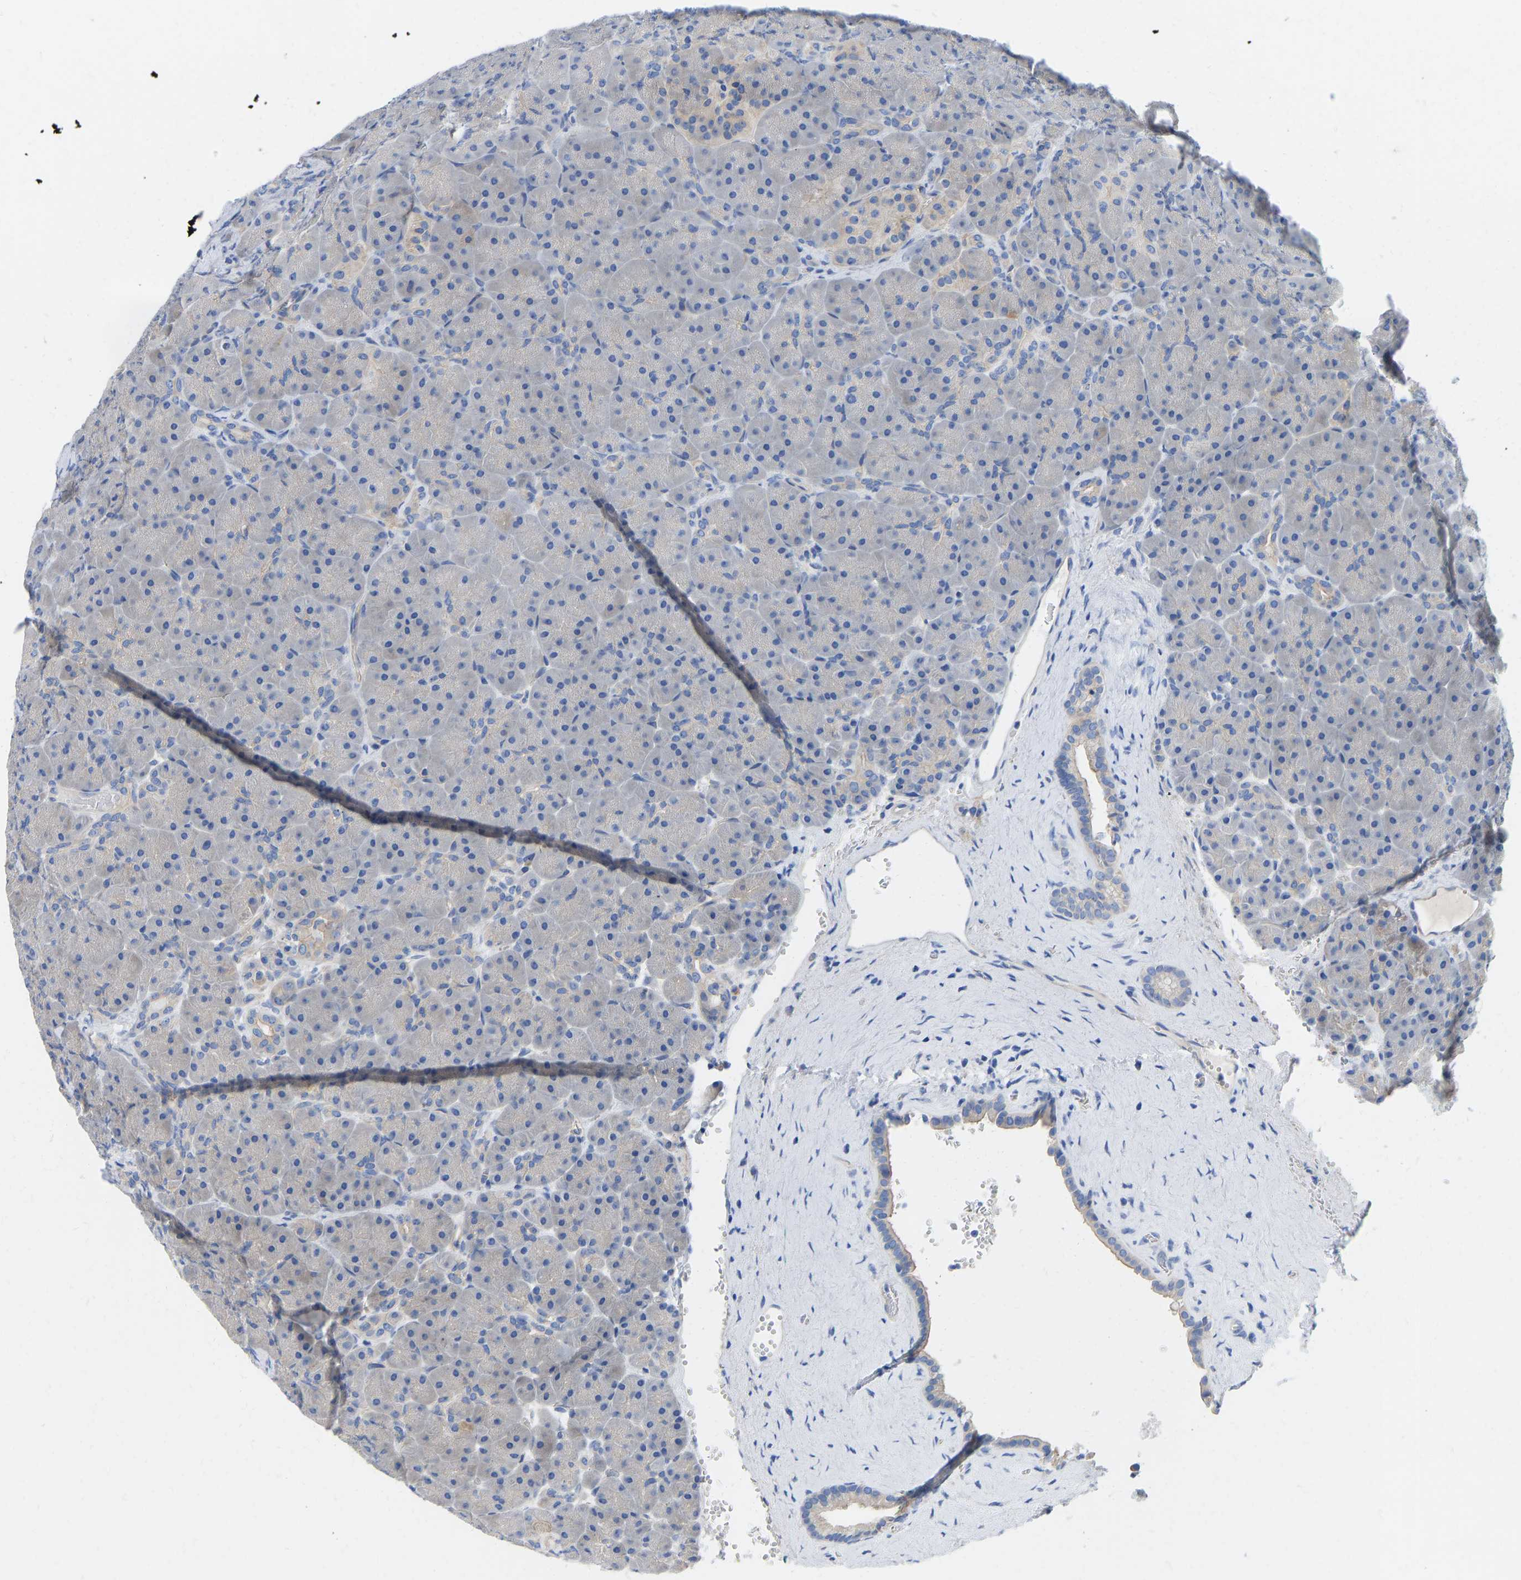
{"staining": {"intensity": "moderate", "quantity": "<25%", "location": "cytoplasmic/membranous"}, "tissue": "pancreas", "cell_type": "Exocrine glandular cells", "image_type": "normal", "snomed": [{"axis": "morphology", "description": "Normal tissue, NOS"}, {"axis": "topography", "description": "Pancreas"}], "caption": "Immunohistochemistry (IHC) (DAB (3,3'-diaminobenzidine)) staining of unremarkable human pancreas shows moderate cytoplasmic/membranous protein expression in approximately <25% of exocrine glandular cells. The staining was performed using DAB to visualize the protein expression in brown, while the nuclei were stained in blue with hematoxylin (Magnification: 20x).", "gene": "CHAD", "patient": {"sex": "male", "age": 66}}